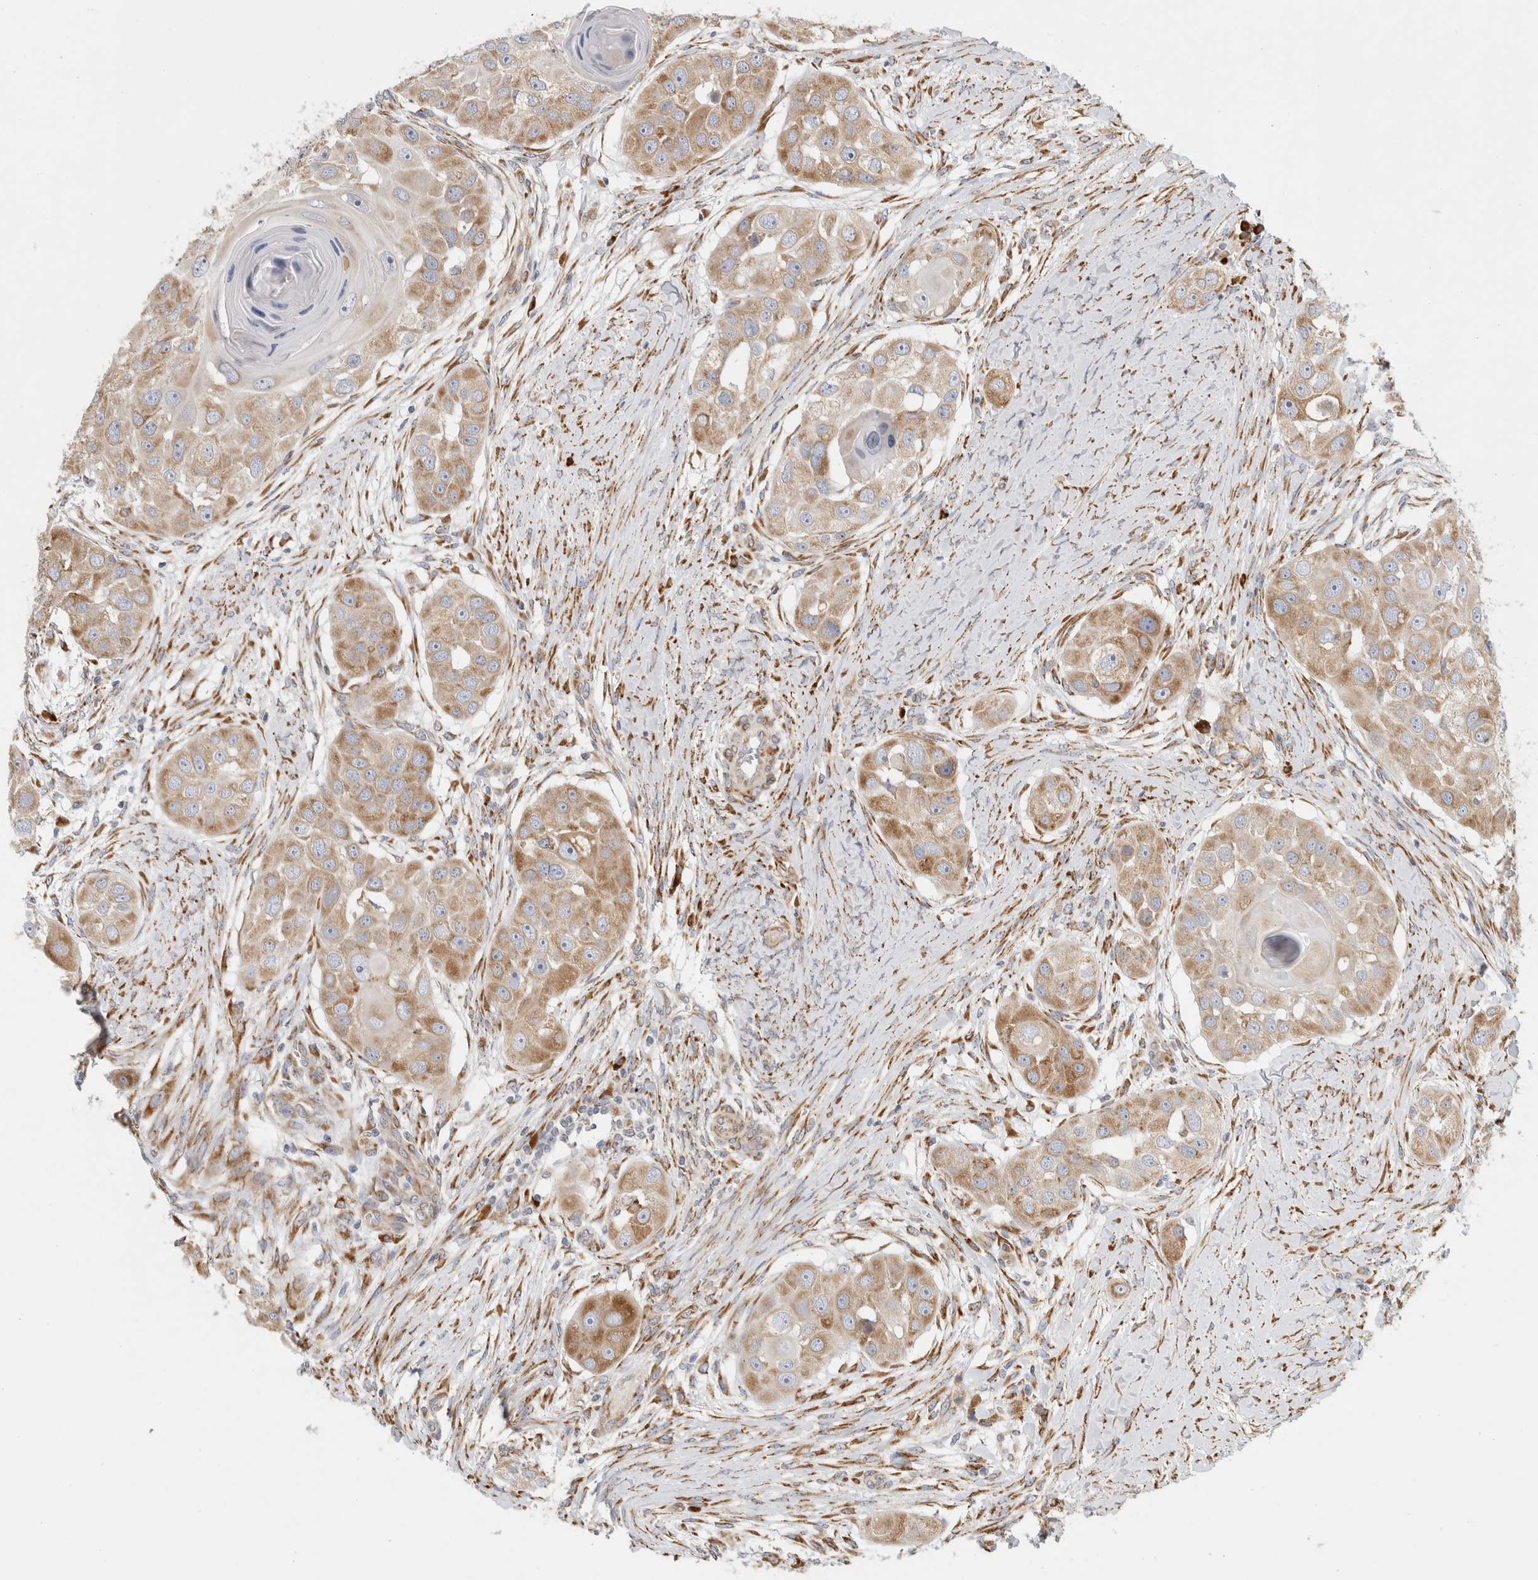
{"staining": {"intensity": "moderate", "quantity": ">75%", "location": "cytoplasmic/membranous"}, "tissue": "head and neck cancer", "cell_type": "Tumor cells", "image_type": "cancer", "snomed": [{"axis": "morphology", "description": "Normal tissue, NOS"}, {"axis": "morphology", "description": "Squamous cell carcinoma, NOS"}, {"axis": "topography", "description": "Skeletal muscle"}, {"axis": "topography", "description": "Head-Neck"}], "caption": "Protein staining exhibits moderate cytoplasmic/membranous positivity in about >75% of tumor cells in head and neck cancer (squamous cell carcinoma).", "gene": "RPN2", "patient": {"sex": "male", "age": 51}}